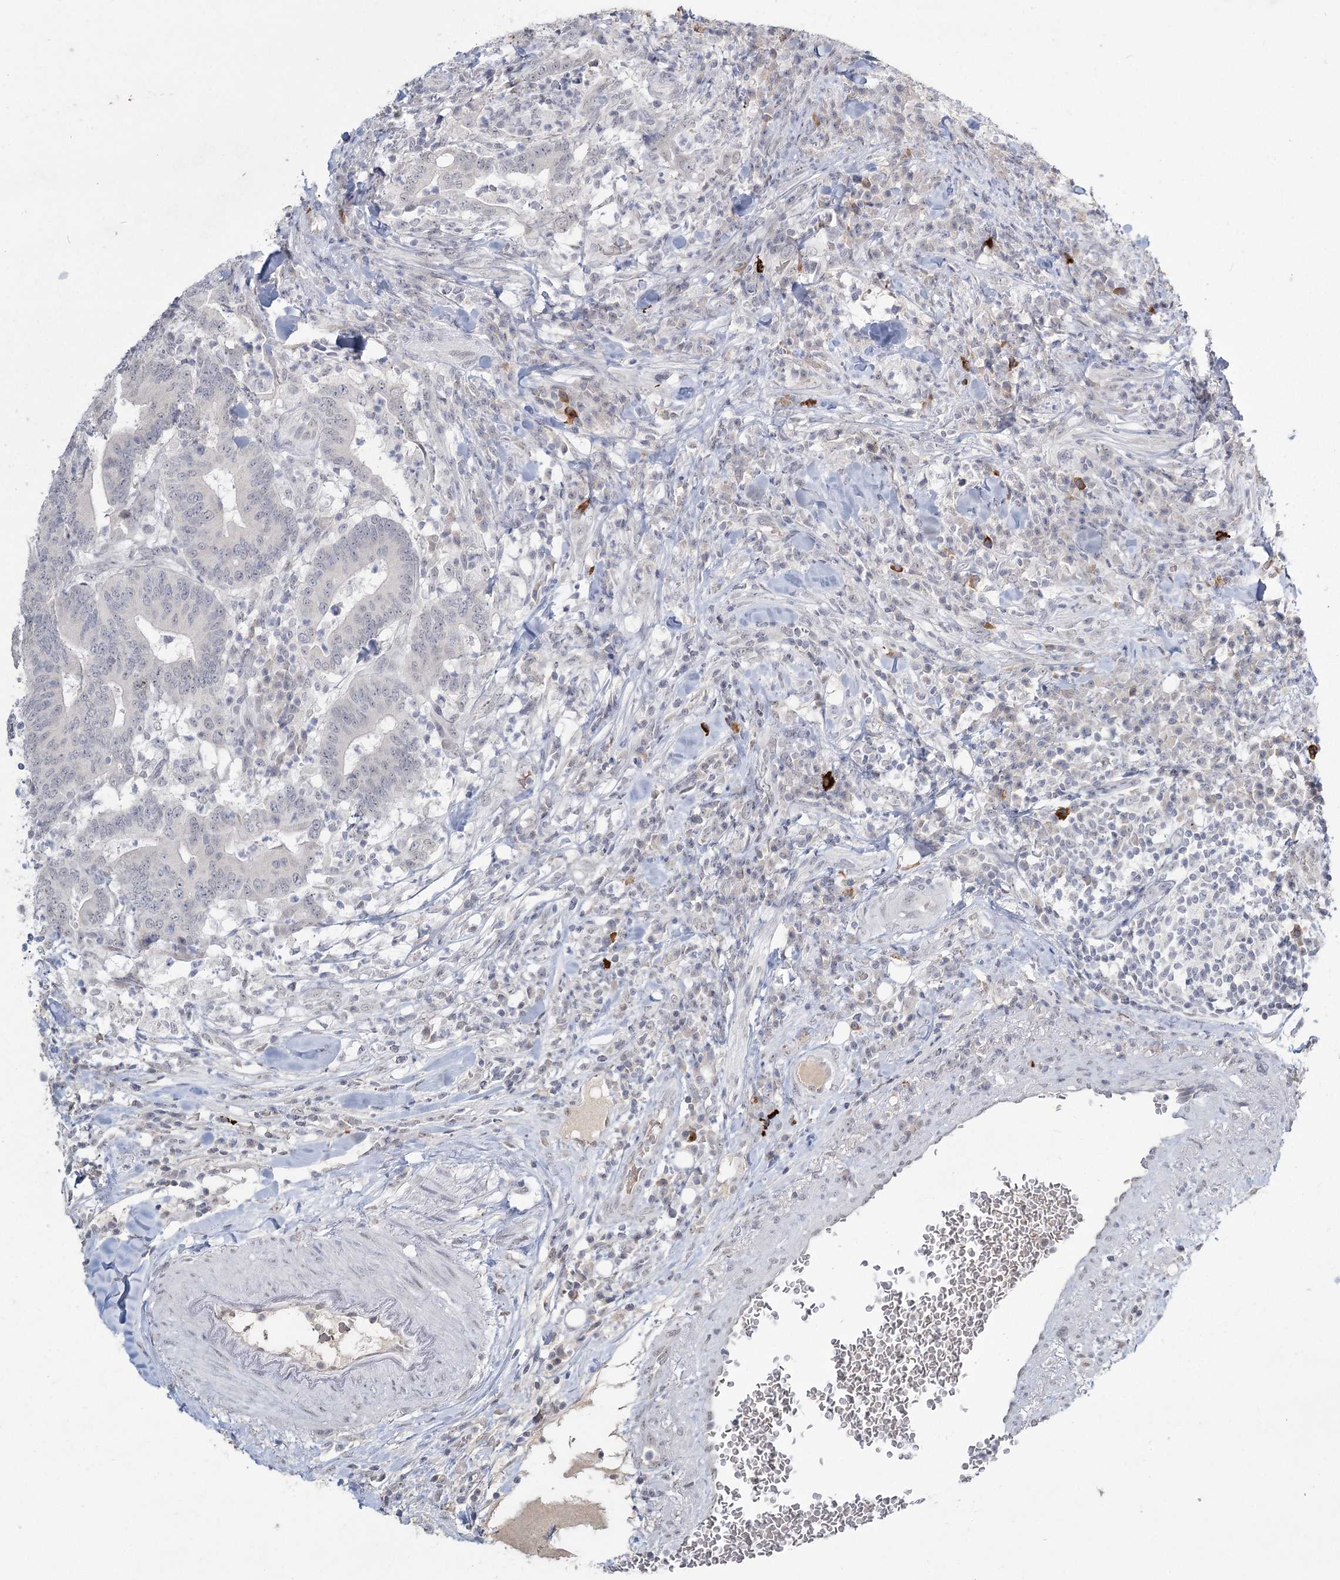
{"staining": {"intensity": "negative", "quantity": "none", "location": "none"}, "tissue": "colorectal cancer", "cell_type": "Tumor cells", "image_type": "cancer", "snomed": [{"axis": "morphology", "description": "Adenocarcinoma, NOS"}, {"axis": "topography", "description": "Colon"}], "caption": "DAB immunohistochemical staining of colorectal adenocarcinoma shows no significant expression in tumor cells.", "gene": "LY6G5C", "patient": {"sex": "female", "age": 66}}